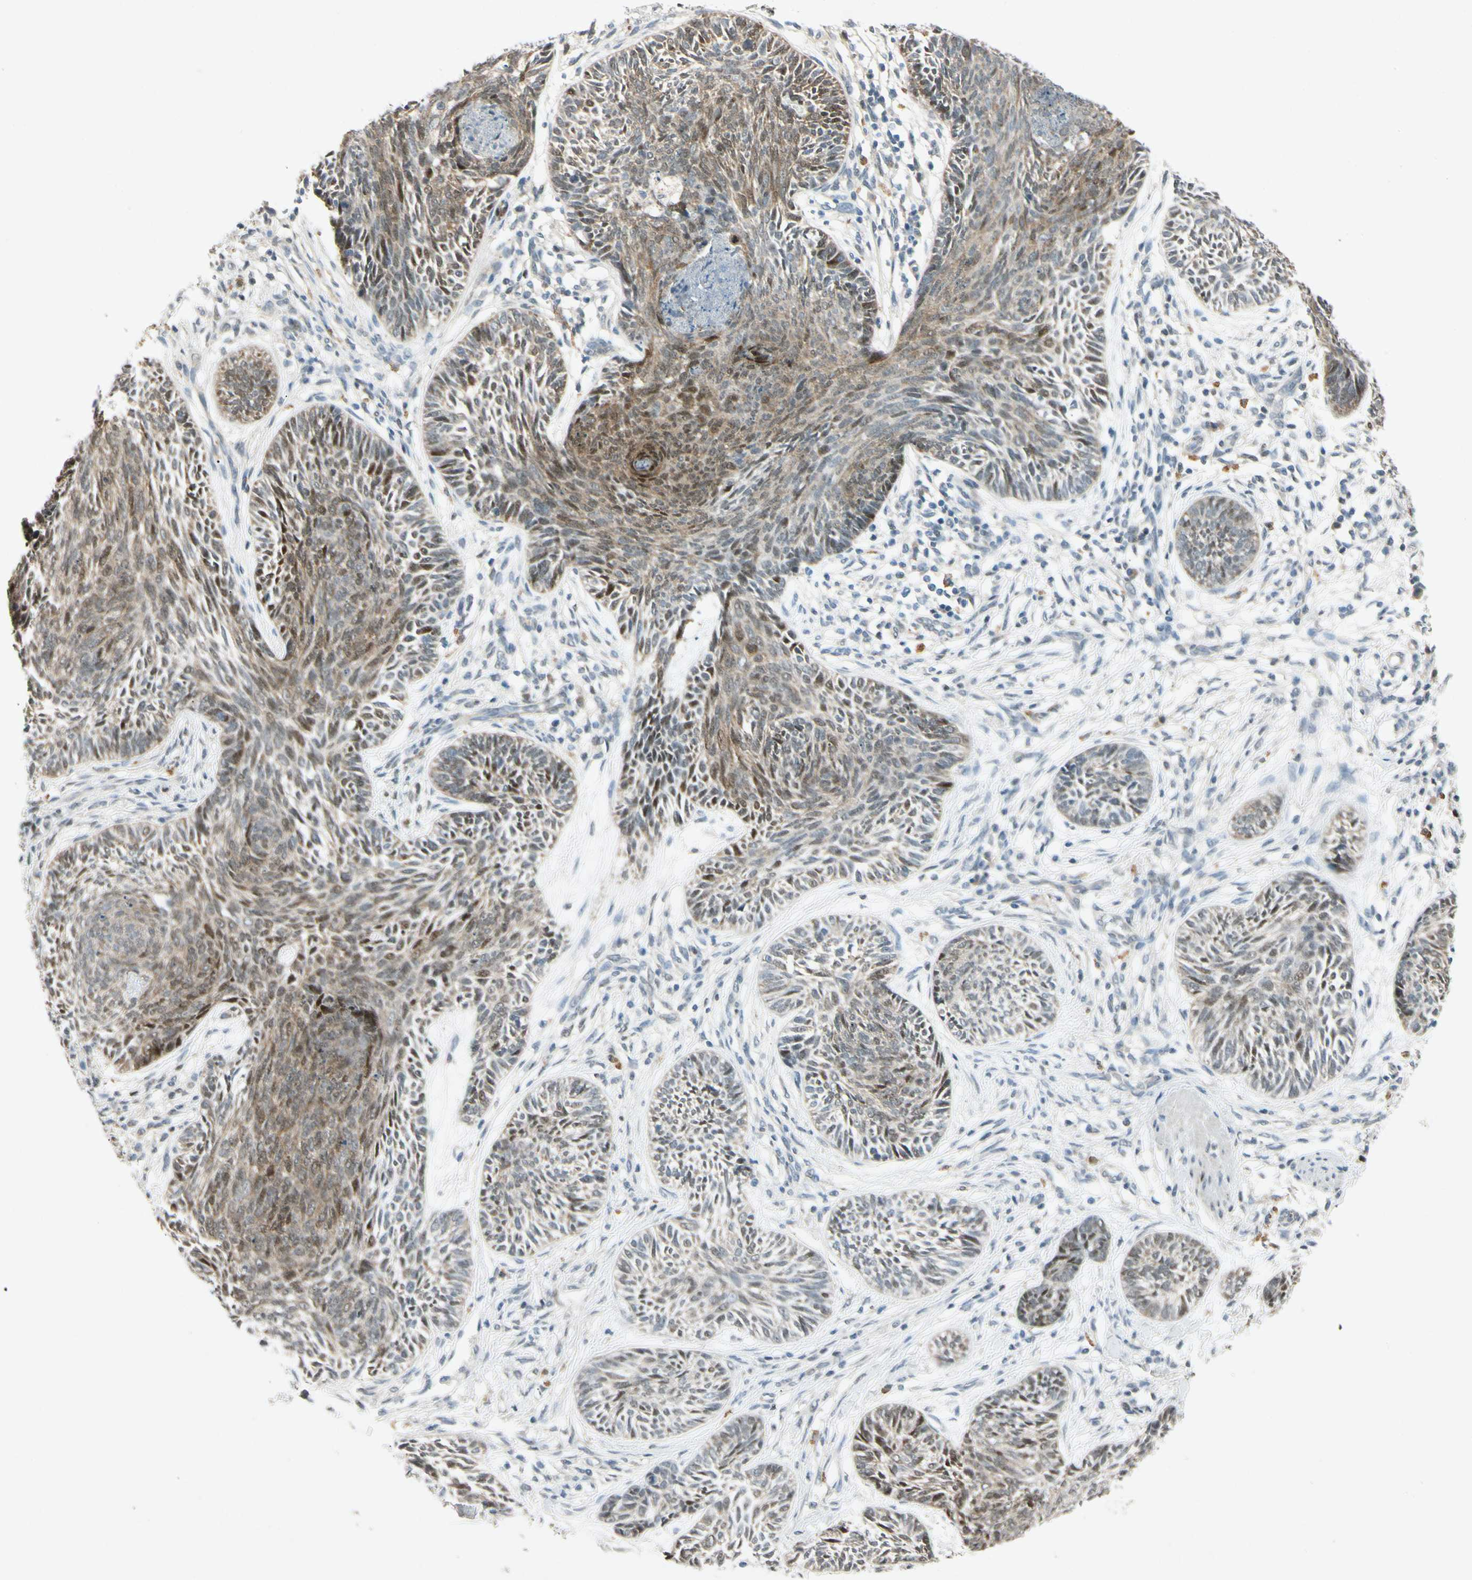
{"staining": {"intensity": "moderate", "quantity": "25%-75%", "location": "nuclear"}, "tissue": "skin cancer", "cell_type": "Tumor cells", "image_type": "cancer", "snomed": [{"axis": "morphology", "description": "Papilloma, NOS"}, {"axis": "morphology", "description": "Basal cell carcinoma"}, {"axis": "topography", "description": "Skin"}], "caption": "Skin cancer stained with DAB immunohistochemistry displays medium levels of moderate nuclear expression in approximately 25%-75% of tumor cells.", "gene": "HSPA1B", "patient": {"sex": "male", "age": 87}}